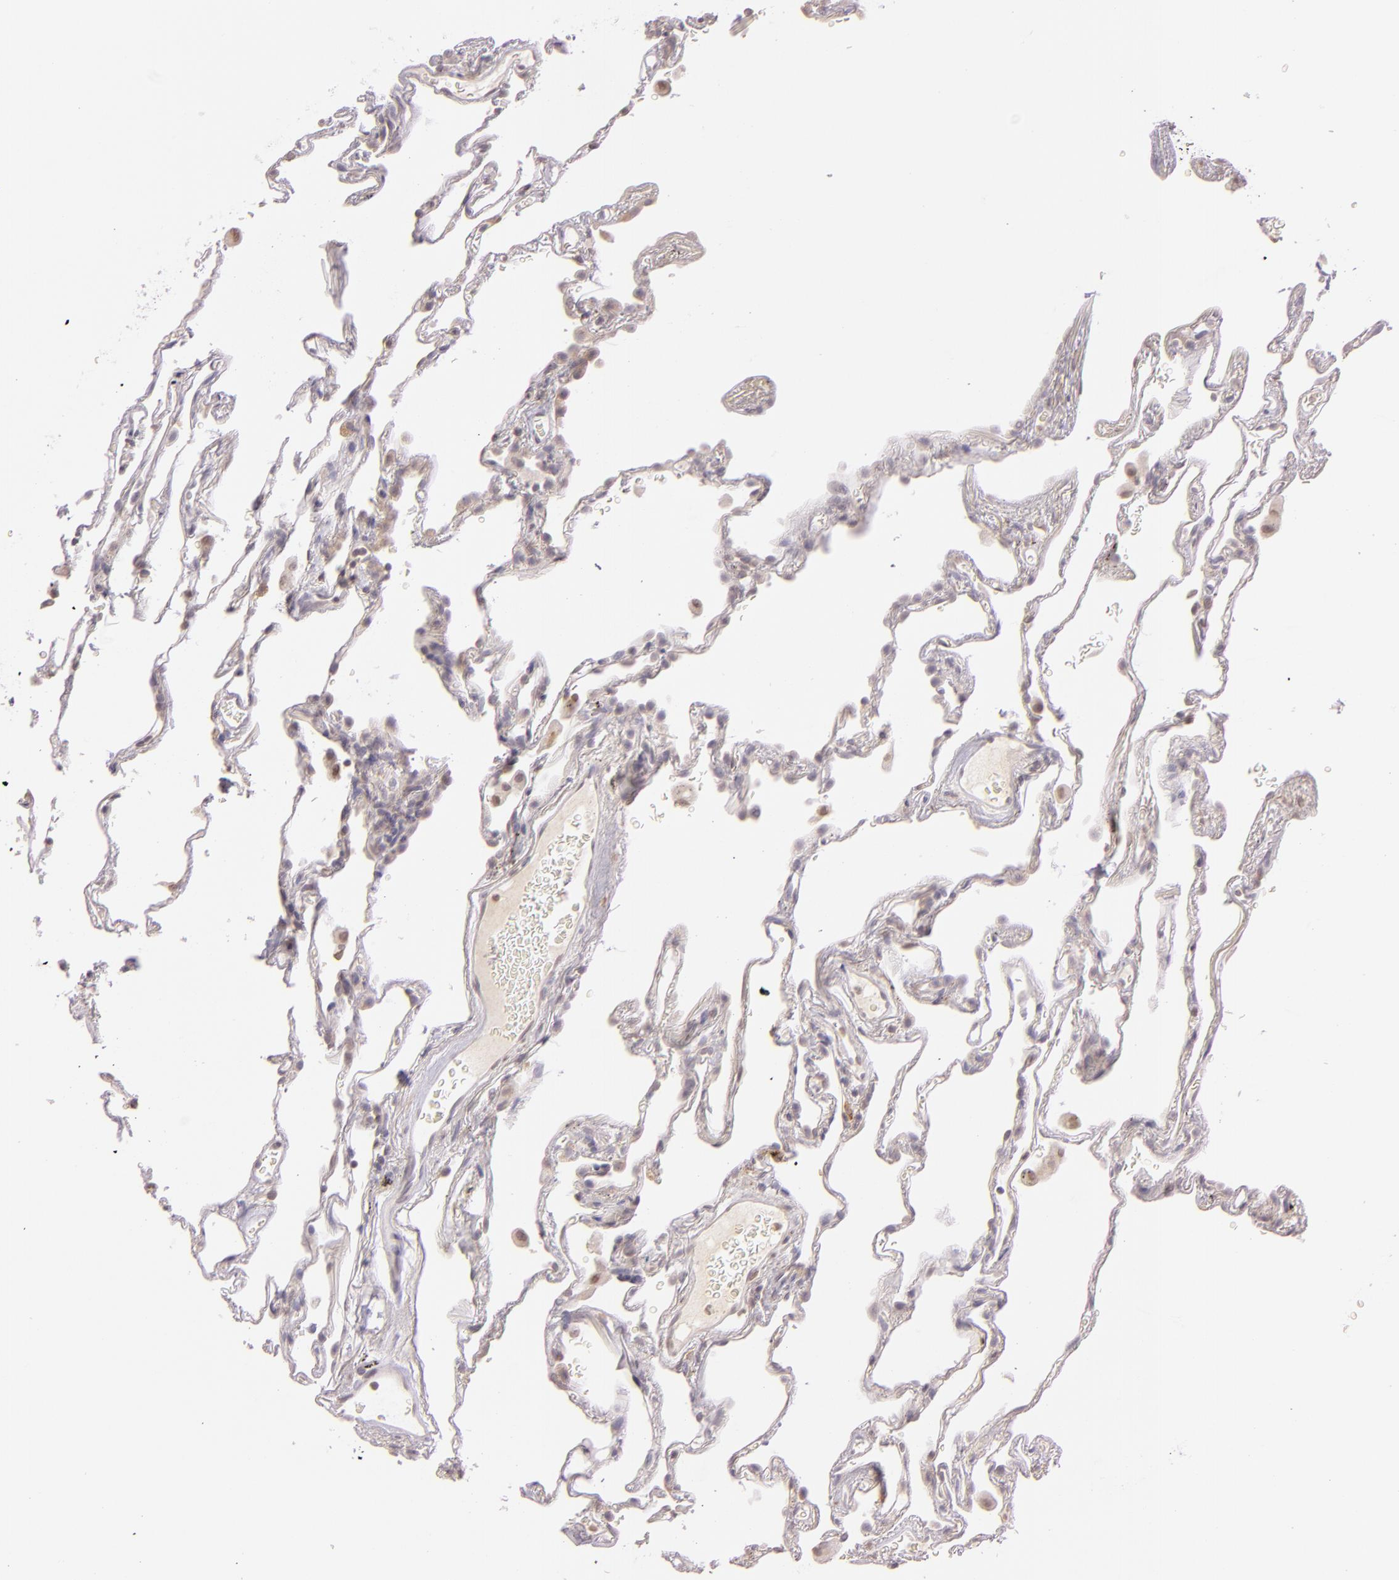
{"staining": {"intensity": "negative", "quantity": "none", "location": "none"}, "tissue": "lung", "cell_type": "Alveolar cells", "image_type": "normal", "snomed": [{"axis": "morphology", "description": "Normal tissue, NOS"}, {"axis": "morphology", "description": "Inflammation, NOS"}, {"axis": "topography", "description": "Lung"}], "caption": "Protein analysis of normal lung reveals no significant staining in alveolar cells.", "gene": "LGMN", "patient": {"sex": "male", "age": 69}}